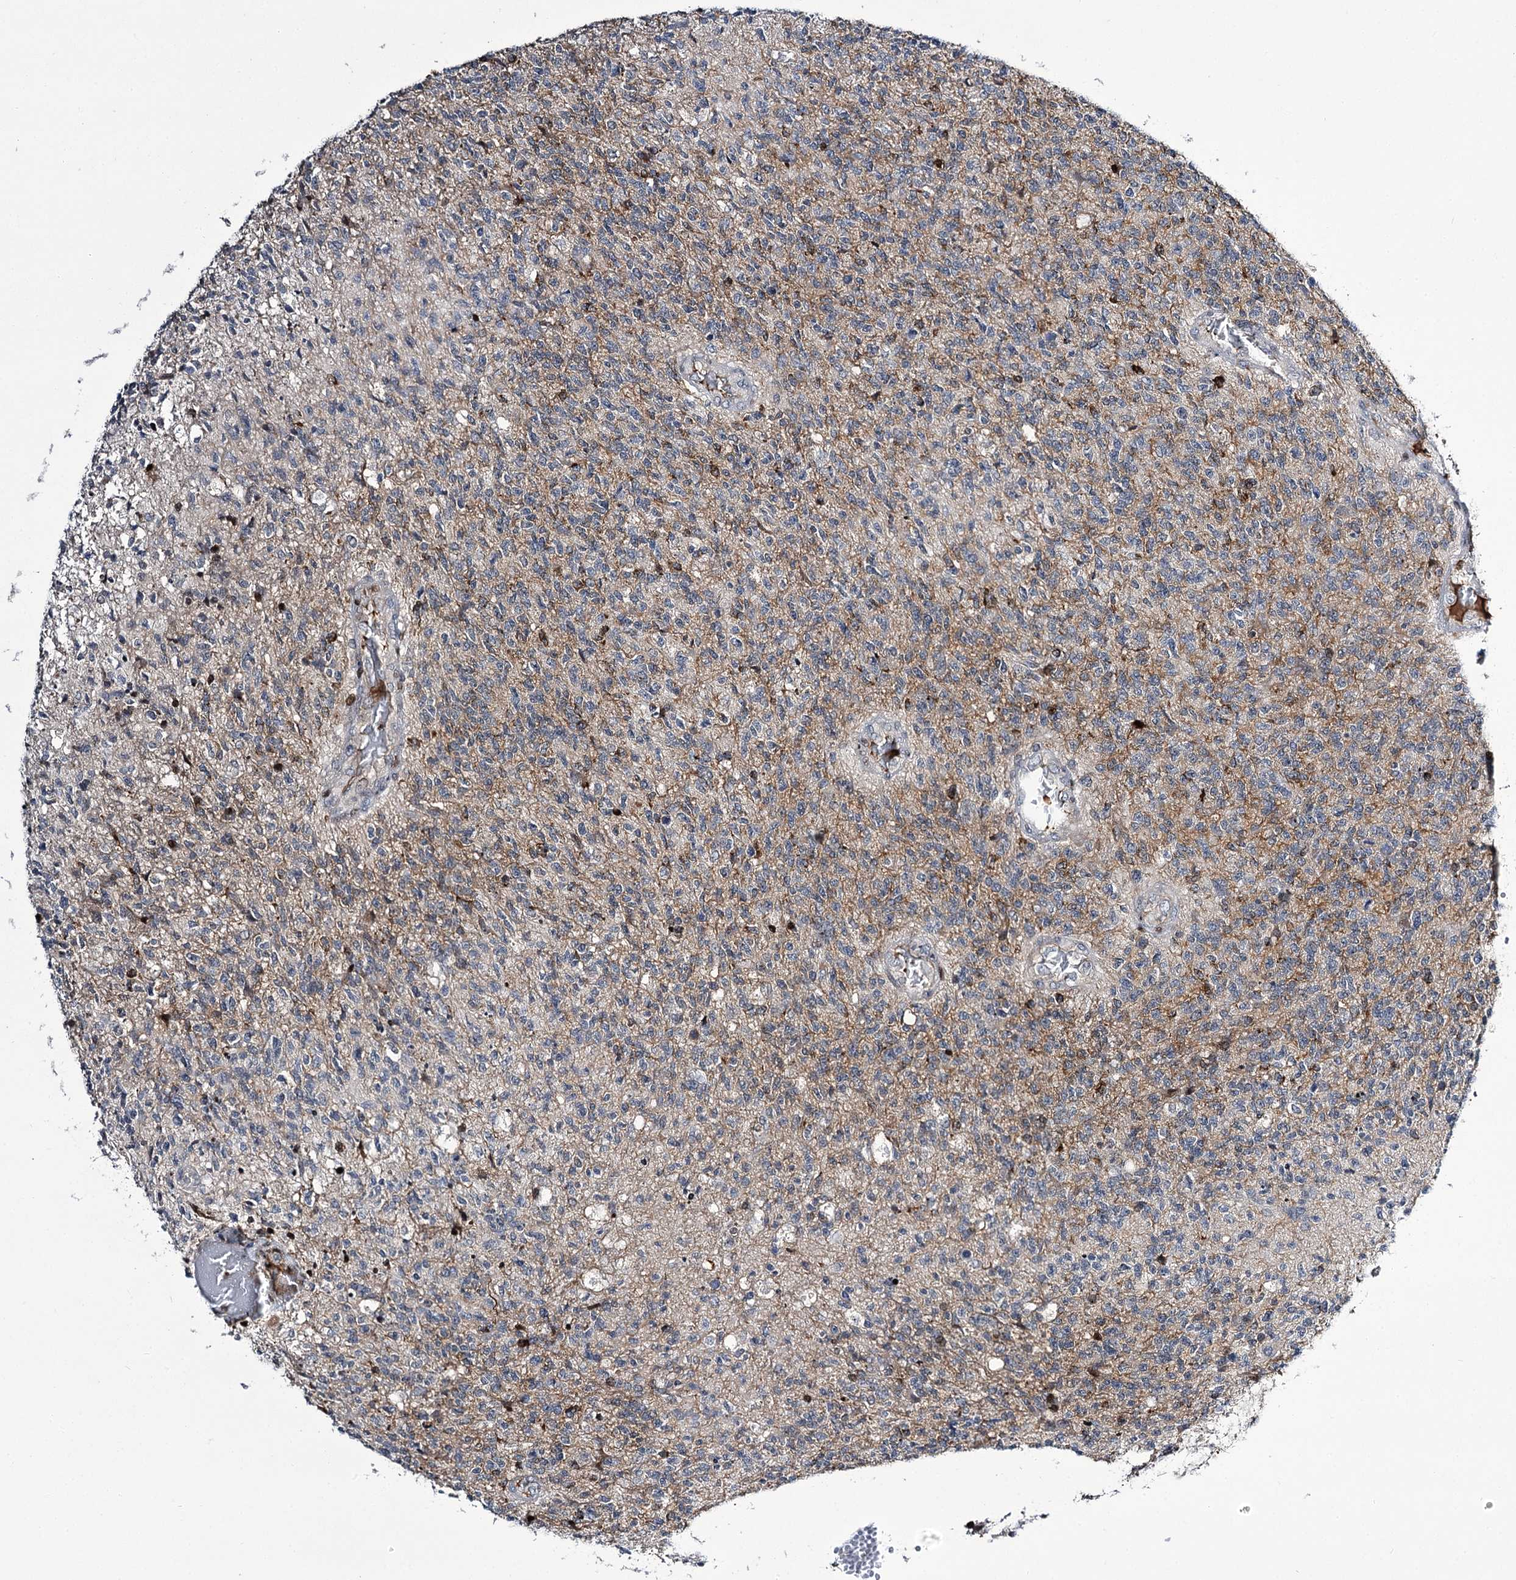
{"staining": {"intensity": "weak", "quantity": "25%-75%", "location": "cytoplasmic/membranous"}, "tissue": "glioma", "cell_type": "Tumor cells", "image_type": "cancer", "snomed": [{"axis": "morphology", "description": "Glioma, malignant, High grade"}, {"axis": "topography", "description": "Brain"}], "caption": "IHC (DAB) staining of human malignant glioma (high-grade) shows weak cytoplasmic/membranous protein positivity in about 25%-75% of tumor cells. (DAB (3,3'-diaminobenzidine) IHC, brown staining for protein, blue staining for nuclei).", "gene": "ITFG2", "patient": {"sex": "male", "age": 56}}